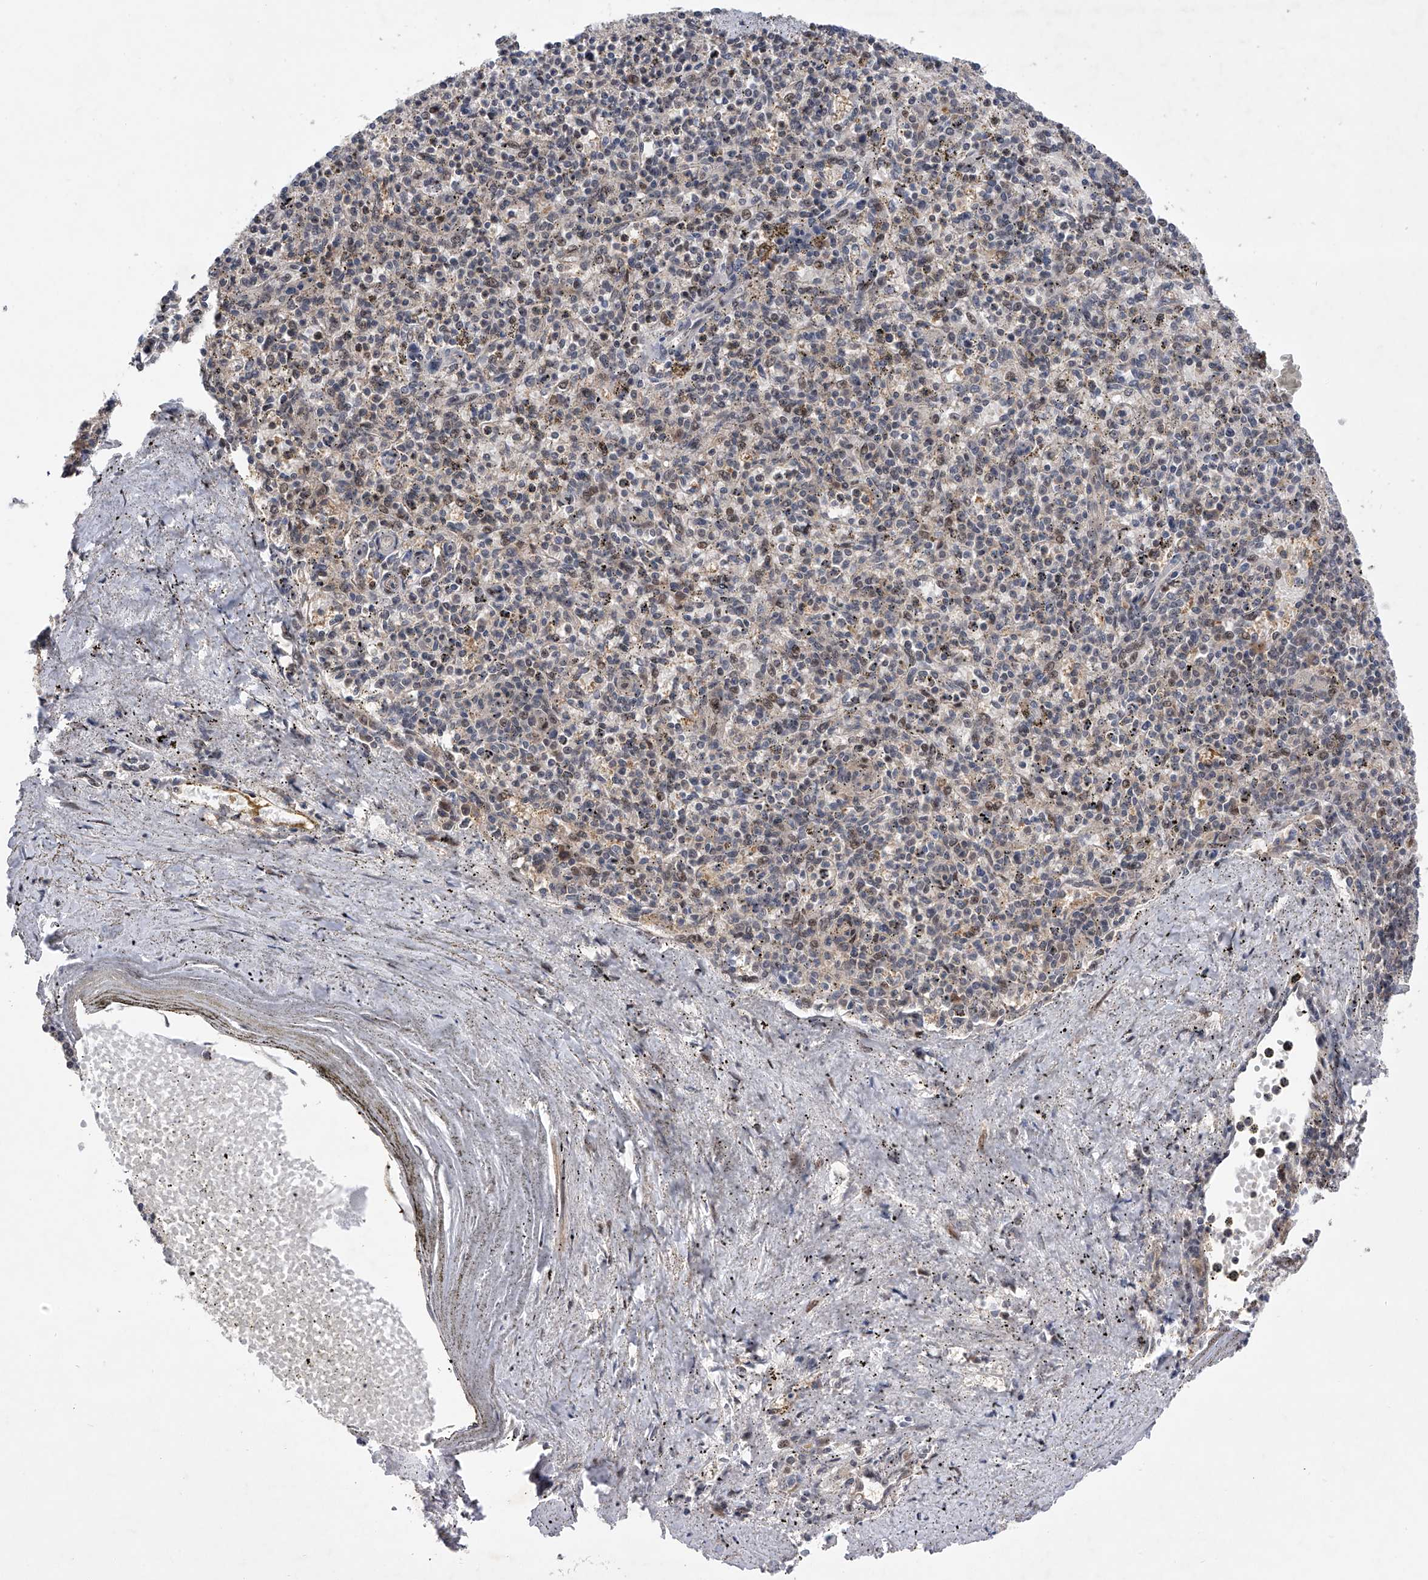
{"staining": {"intensity": "moderate", "quantity": "<25%", "location": "cytoplasmic/membranous,nuclear"}, "tissue": "spleen", "cell_type": "Cells in red pulp", "image_type": "normal", "snomed": [{"axis": "morphology", "description": "Normal tissue, NOS"}, {"axis": "topography", "description": "Spleen"}], "caption": "Protein expression analysis of benign spleen shows moderate cytoplasmic/membranous,nuclear expression in about <25% of cells in red pulp.", "gene": "RWDD2A", "patient": {"sex": "male", "age": 72}}